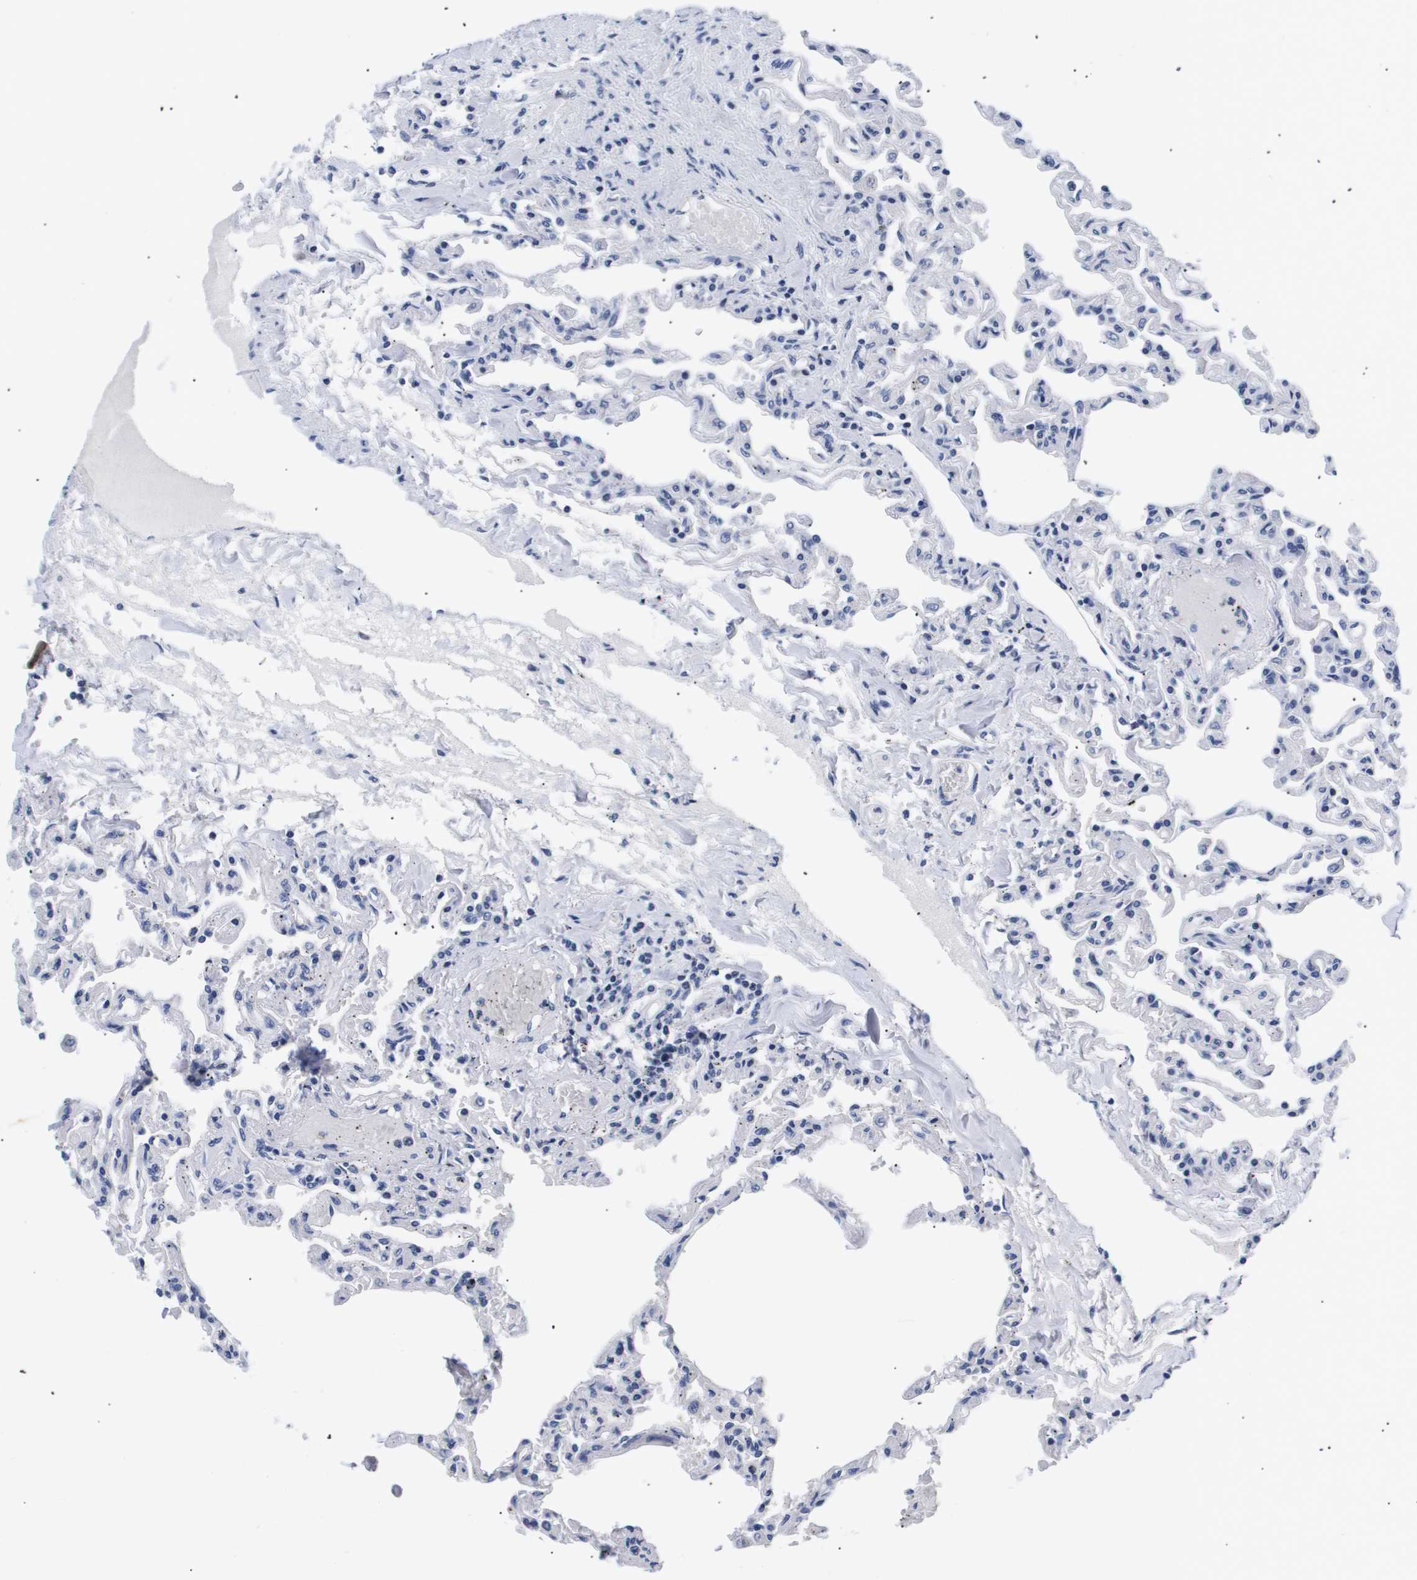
{"staining": {"intensity": "negative", "quantity": "none", "location": "none"}, "tissue": "lung", "cell_type": "Alveolar cells", "image_type": "normal", "snomed": [{"axis": "morphology", "description": "Normal tissue, NOS"}, {"axis": "topography", "description": "Lung"}], "caption": "The photomicrograph demonstrates no staining of alveolar cells in unremarkable lung. Brightfield microscopy of immunohistochemistry stained with DAB (3,3'-diaminobenzidine) (brown) and hematoxylin (blue), captured at high magnification.", "gene": "ATP6V0A4", "patient": {"sex": "male", "age": 21}}